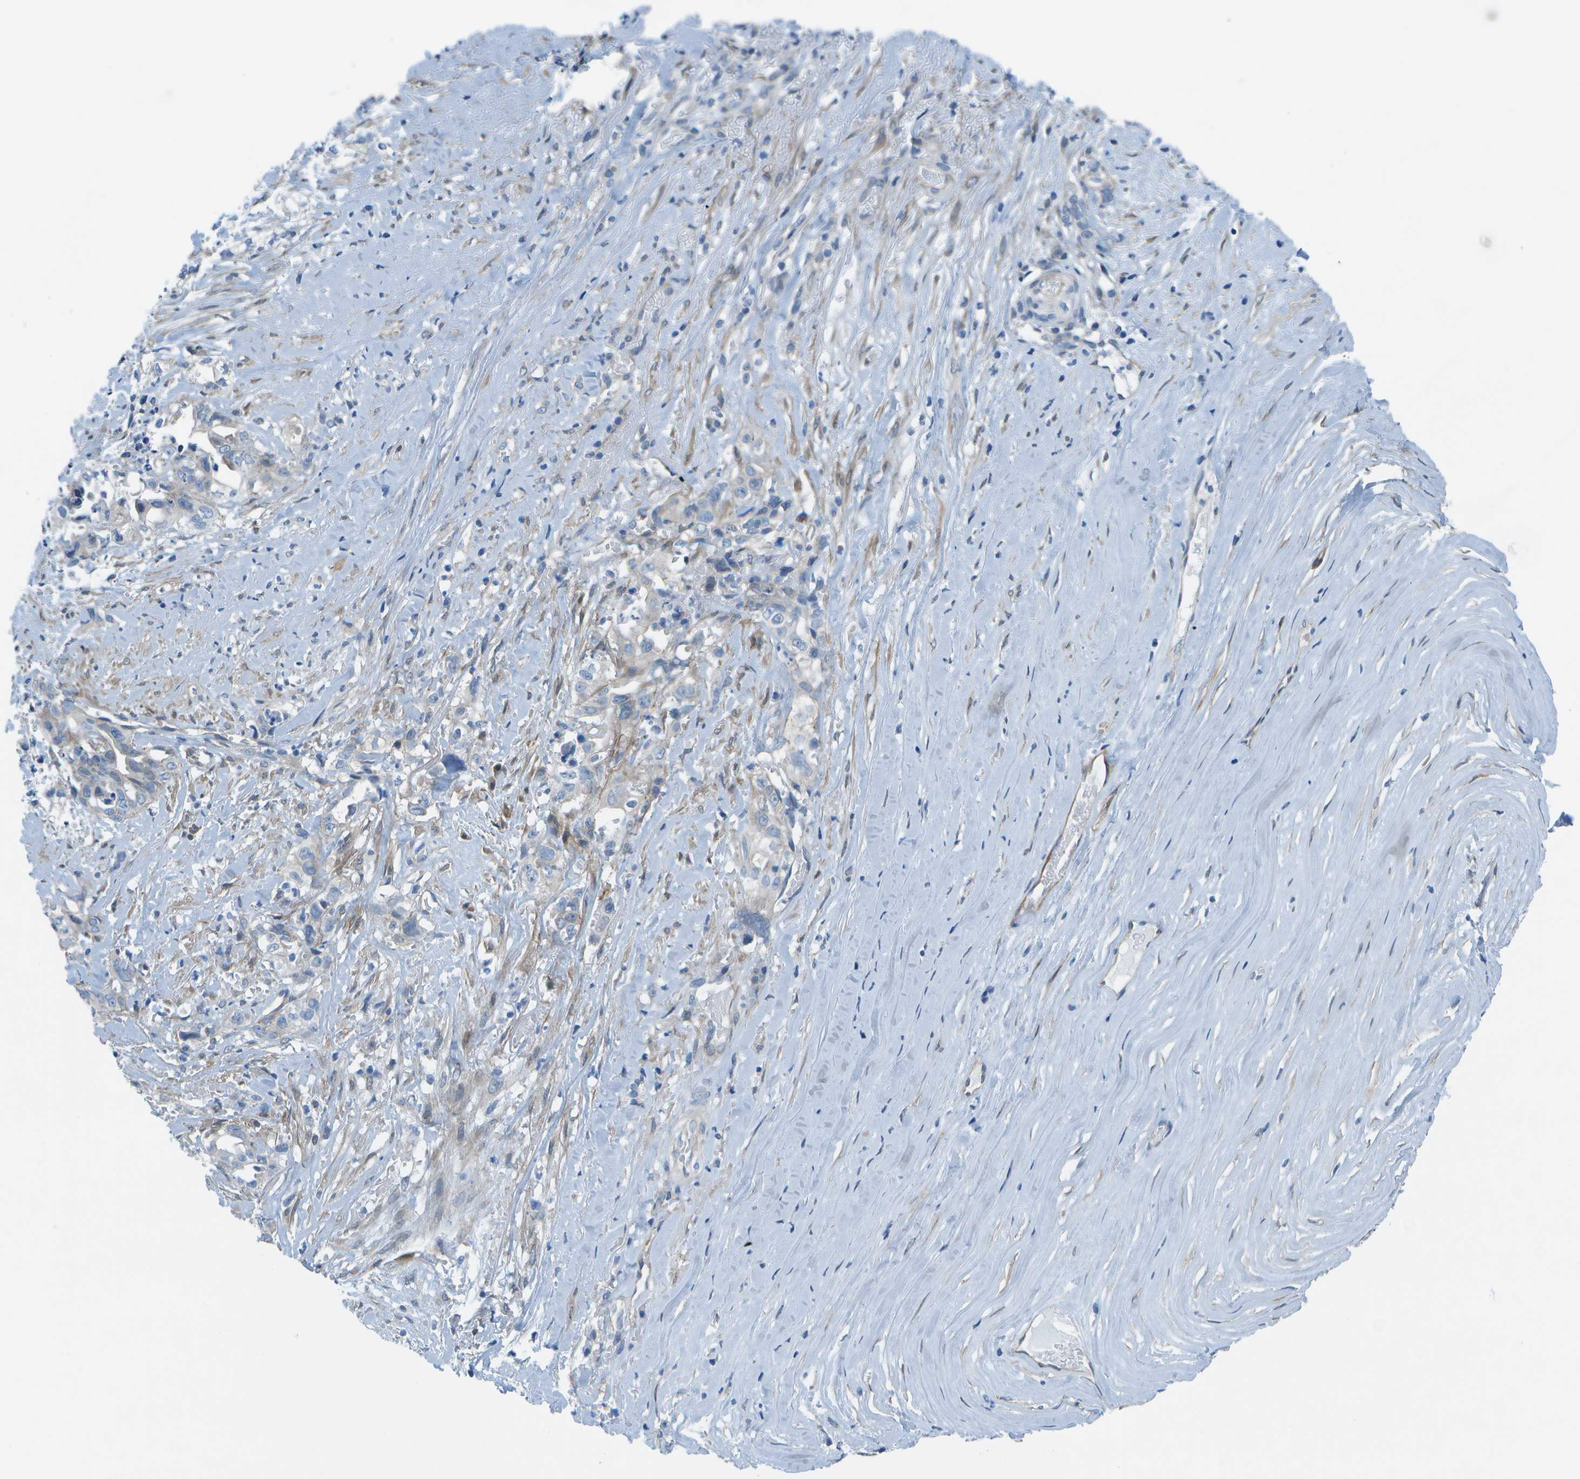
{"staining": {"intensity": "weak", "quantity": "<25%", "location": "cytoplasmic/membranous"}, "tissue": "liver cancer", "cell_type": "Tumor cells", "image_type": "cancer", "snomed": [{"axis": "morphology", "description": "Cholangiocarcinoma"}, {"axis": "topography", "description": "Liver"}], "caption": "This image is of liver cancer (cholangiocarcinoma) stained with immunohistochemistry (IHC) to label a protein in brown with the nuclei are counter-stained blue. There is no expression in tumor cells. (Stains: DAB (3,3'-diaminobenzidine) immunohistochemistry (IHC) with hematoxylin counter stain, Microscopy: brightfield microscopy at high magnification).", "gene": "SORBS3", "patient": {"sex": "female", "age": 70}}